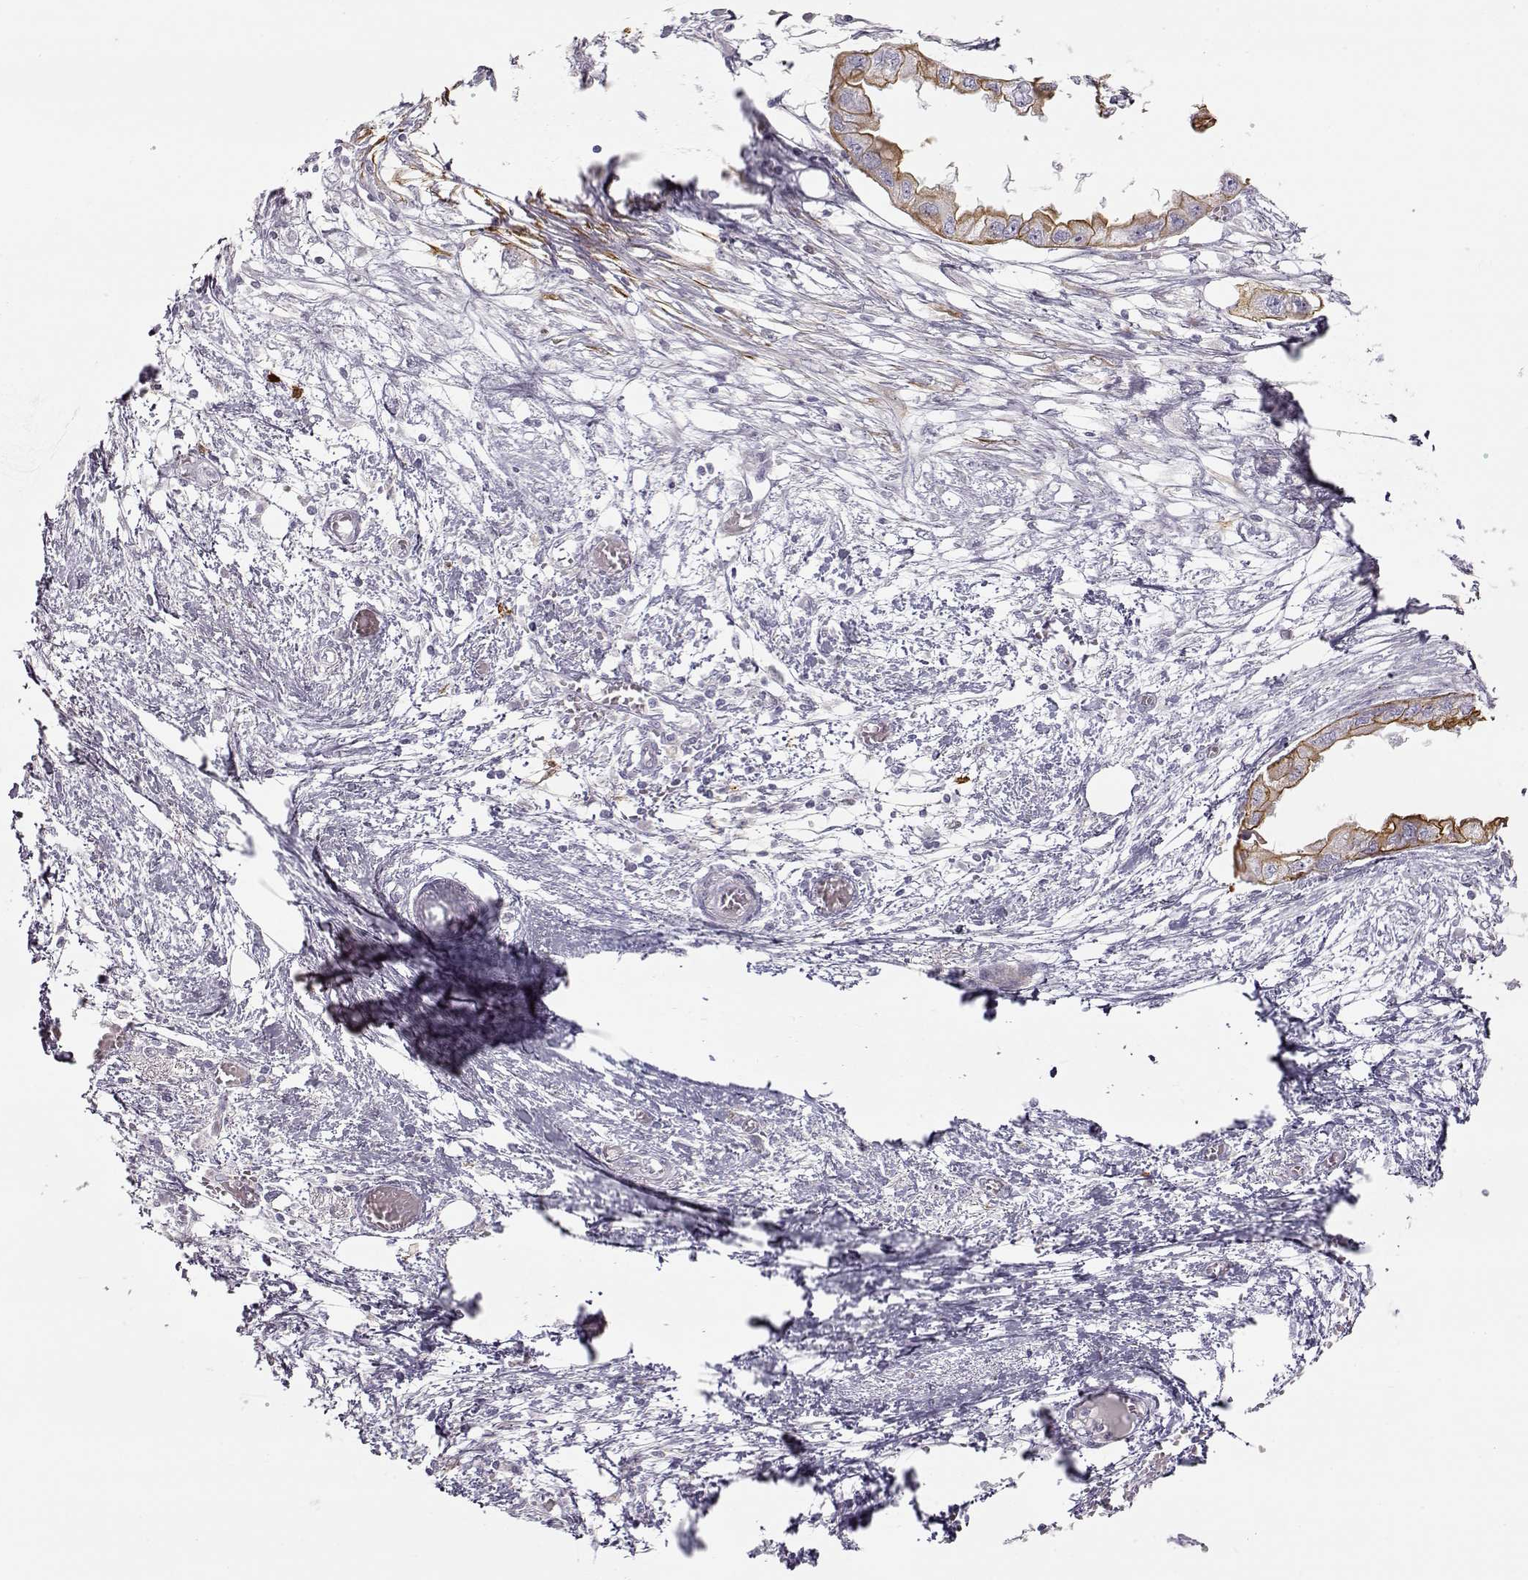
{"staining": {"intensity": "moderate", "quantity": "25%-75%", "location": "cytoplasmic/membranous"}, "tissue": "endometrial cancer", "cell_type": "Tumor cells", "image_type": "cancer", "snomed": [{"axis": "morphology", "description": "Adenocarcinoma, NOS"}, {"axis": "morphology", "description": "Adenocarcinoma, metastatic, NOS"}, {"axis": "topography", "description": "Adipose tissue"}, {"axis": "topography", "description": "Endometrium"}], "caption": "A brown stain highlights moderate cytoplasmic/membranous staining of a protein in human endometrial adenocarcinoma tumor cells.", "gene": "S100B", "patient": {"sex": "female", "age": 67}}